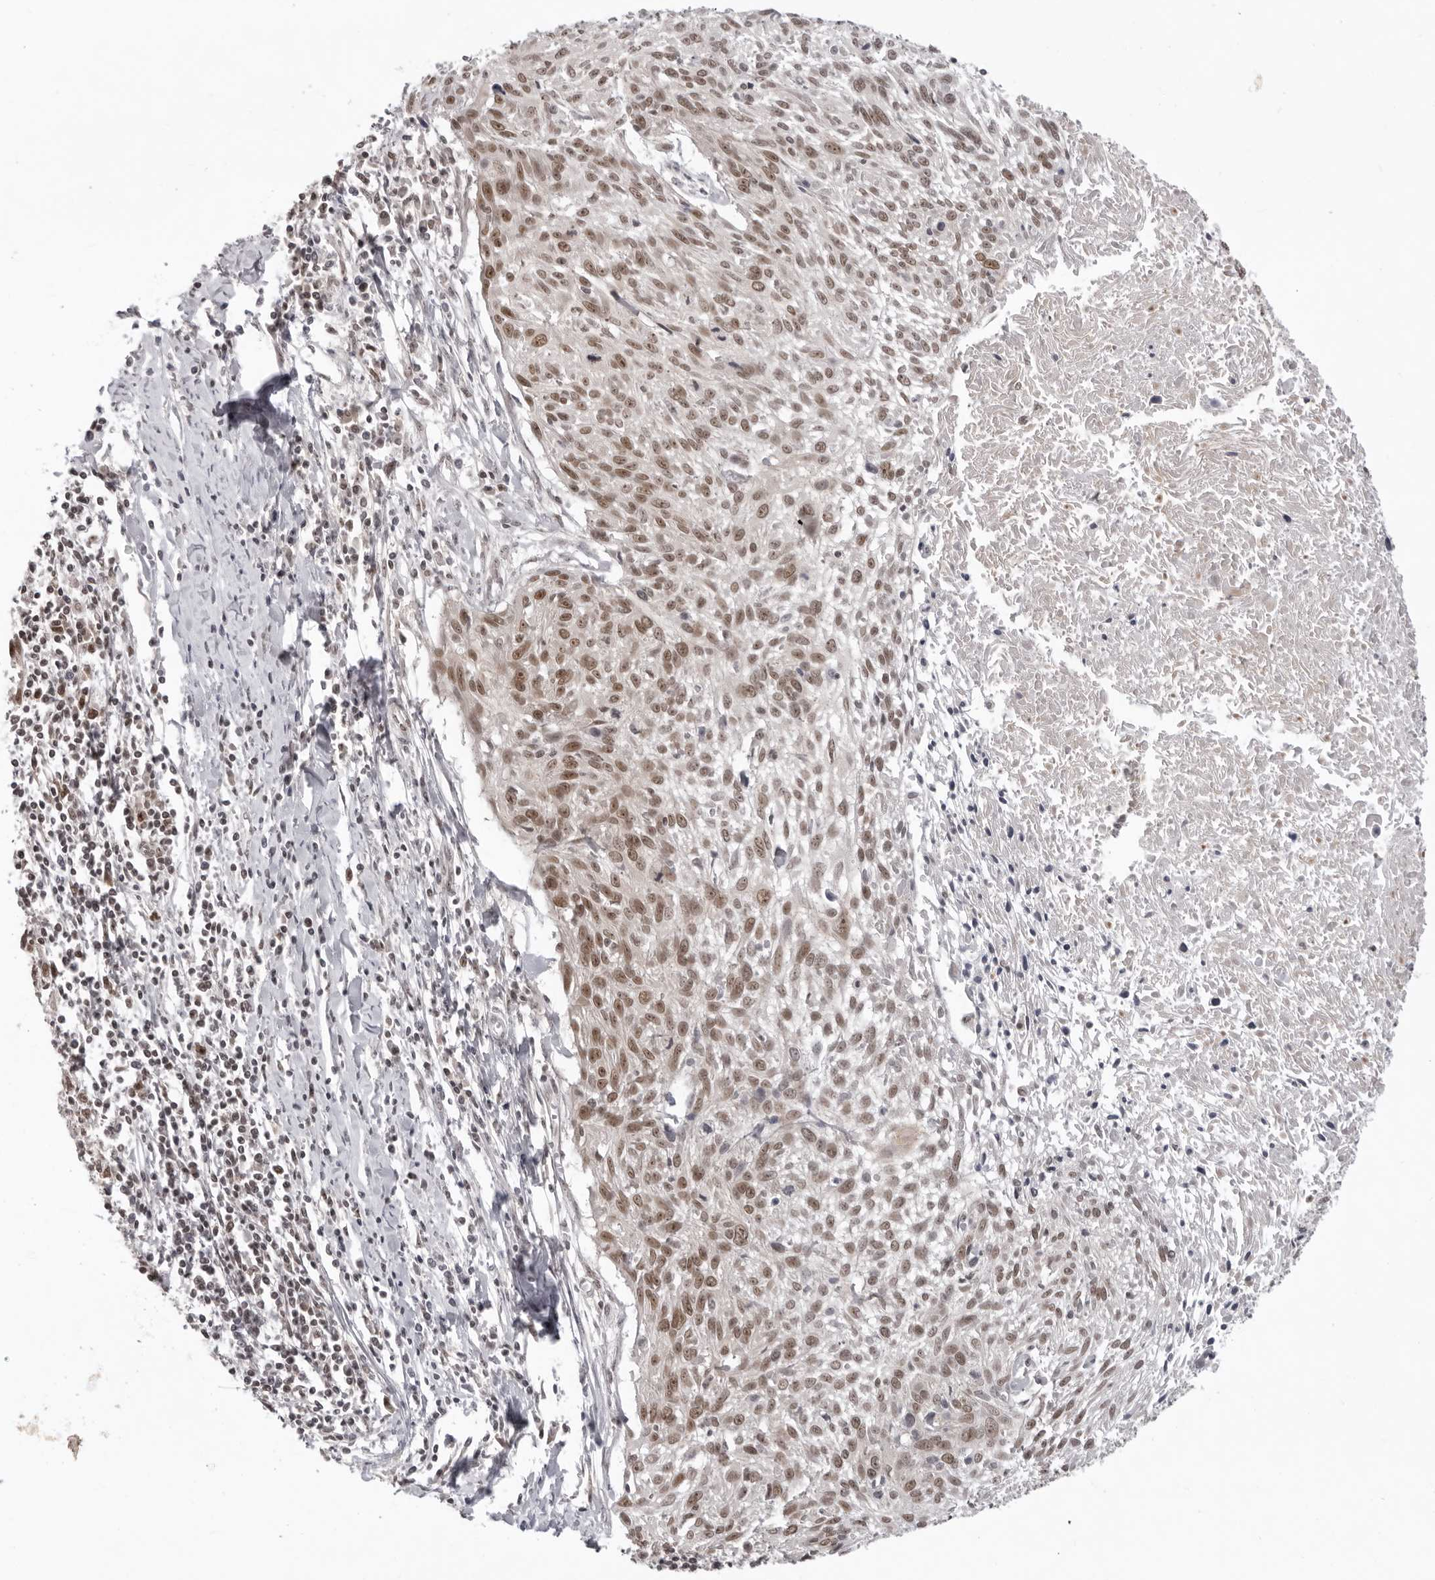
{"staining": {"intensity": "moderate", "quantity": ">75%", "location": "nuclear"}, "tissue": "cervical cancer", "cell_type": "Tumor cells", "image_type": "cancer", "snomed": [{"axis": "morphology", "description": "Squamous cell carcinoma, NOS"}, {"axis": "topography", "description": "Cervix"}], "caption": "Cervical cancer stained for a protein (brown) shows moderate nuclear positive expression in approximately >75% of tumor cells.", "gene": "EXOSC10", "patient": {"sex": "female", "age": 51}}